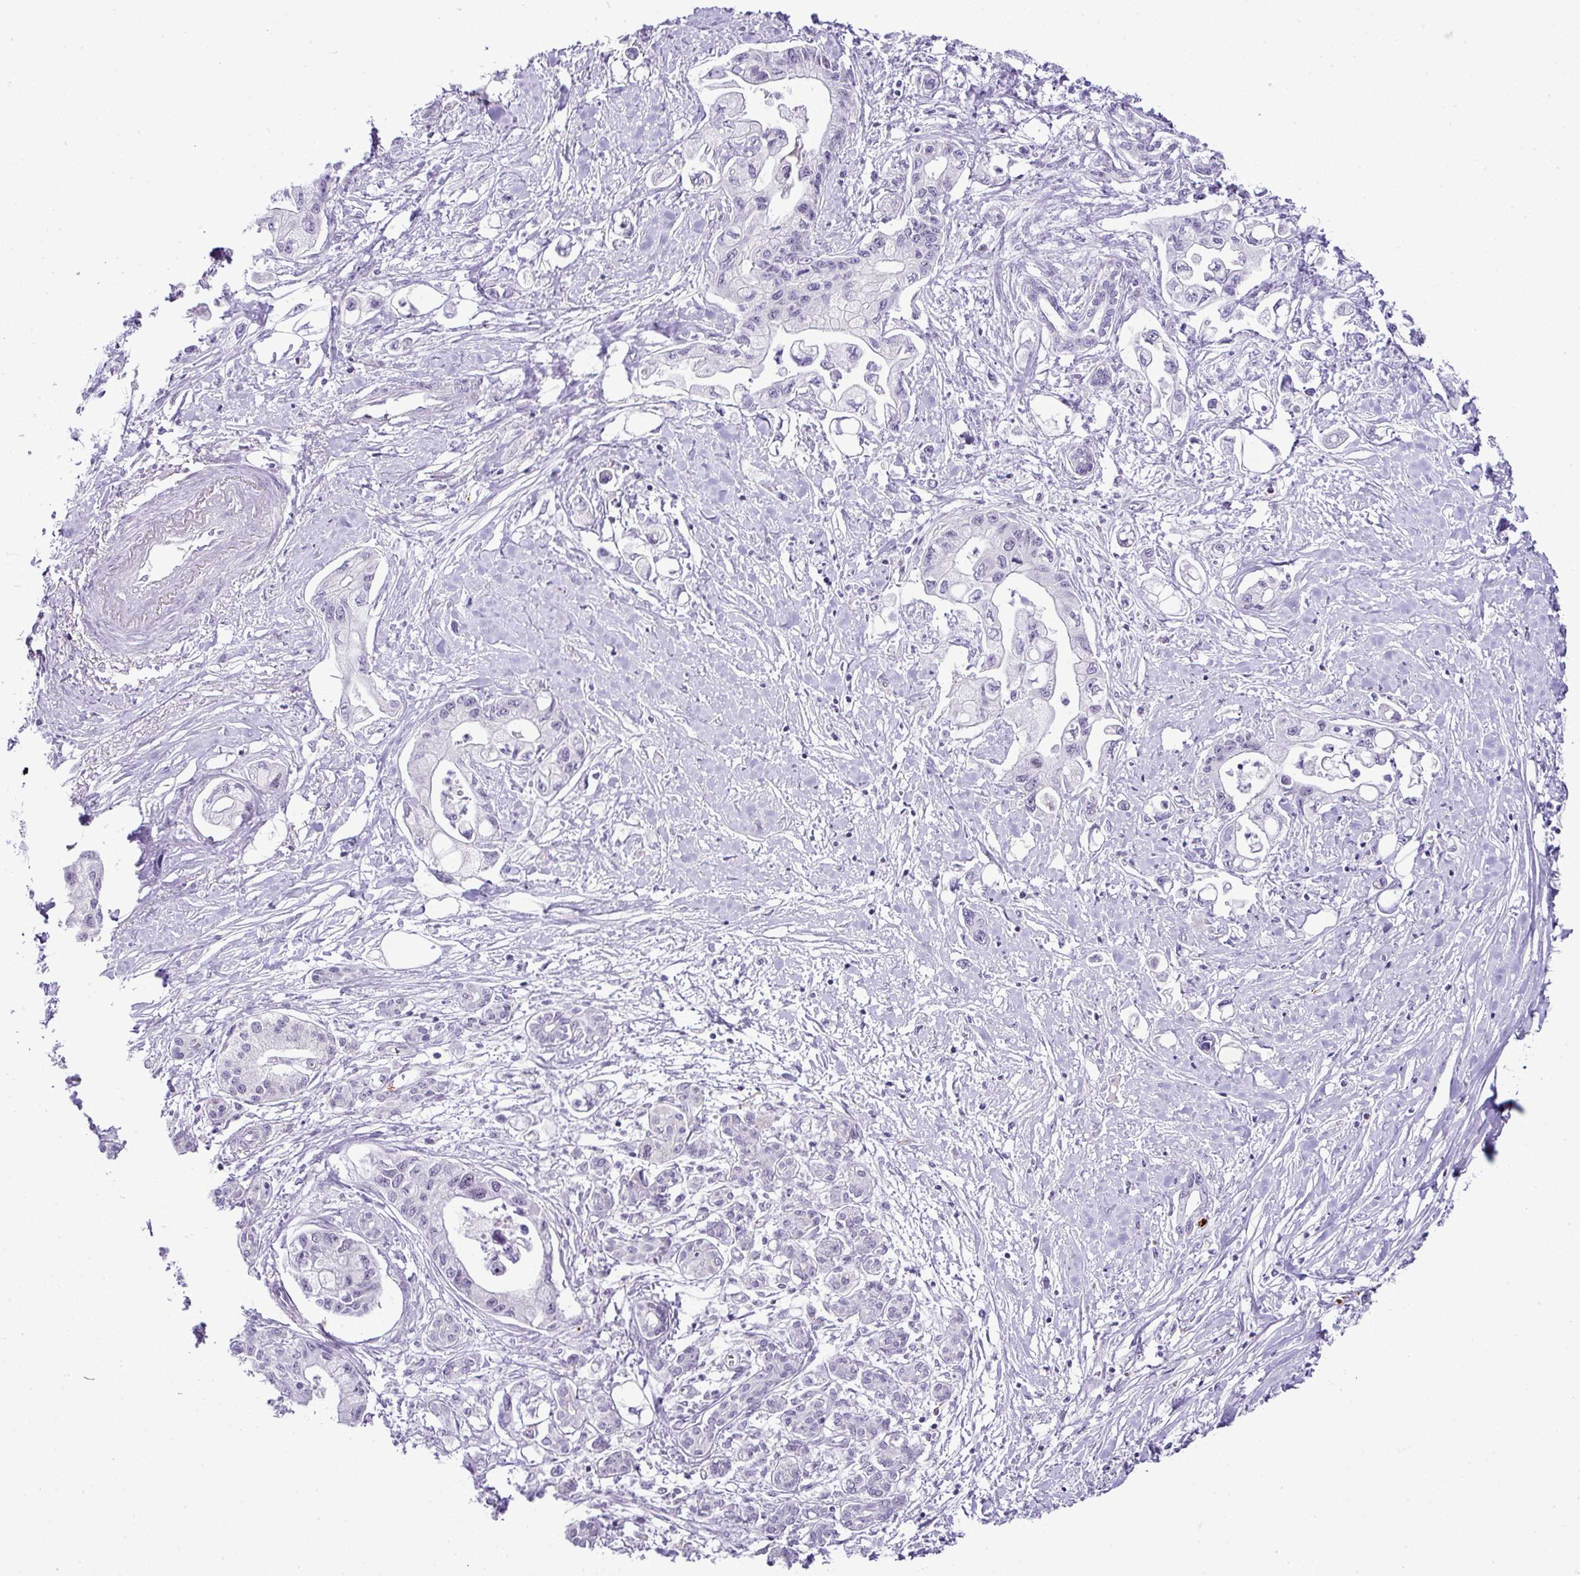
{"staining": {"intensity": "negative", "quantity": "none", "location": "none"}, "tissue": "pancreatic cancer", "cell_type": "Tumor cells", "image_type": "cancer", "snomed": [{"axis": "morphology", "description": "Adenocarcinoma, NOS"}, {"axis": "topography", "description": "Pancreas"}], "caption": "Pancreatic cancer (adenocarcinoma) was stained to show a protein in brown. There is no significant staining in tumor cells.", "gene": "CMTM5", "patient": {"sex": "male", "age": 61}}